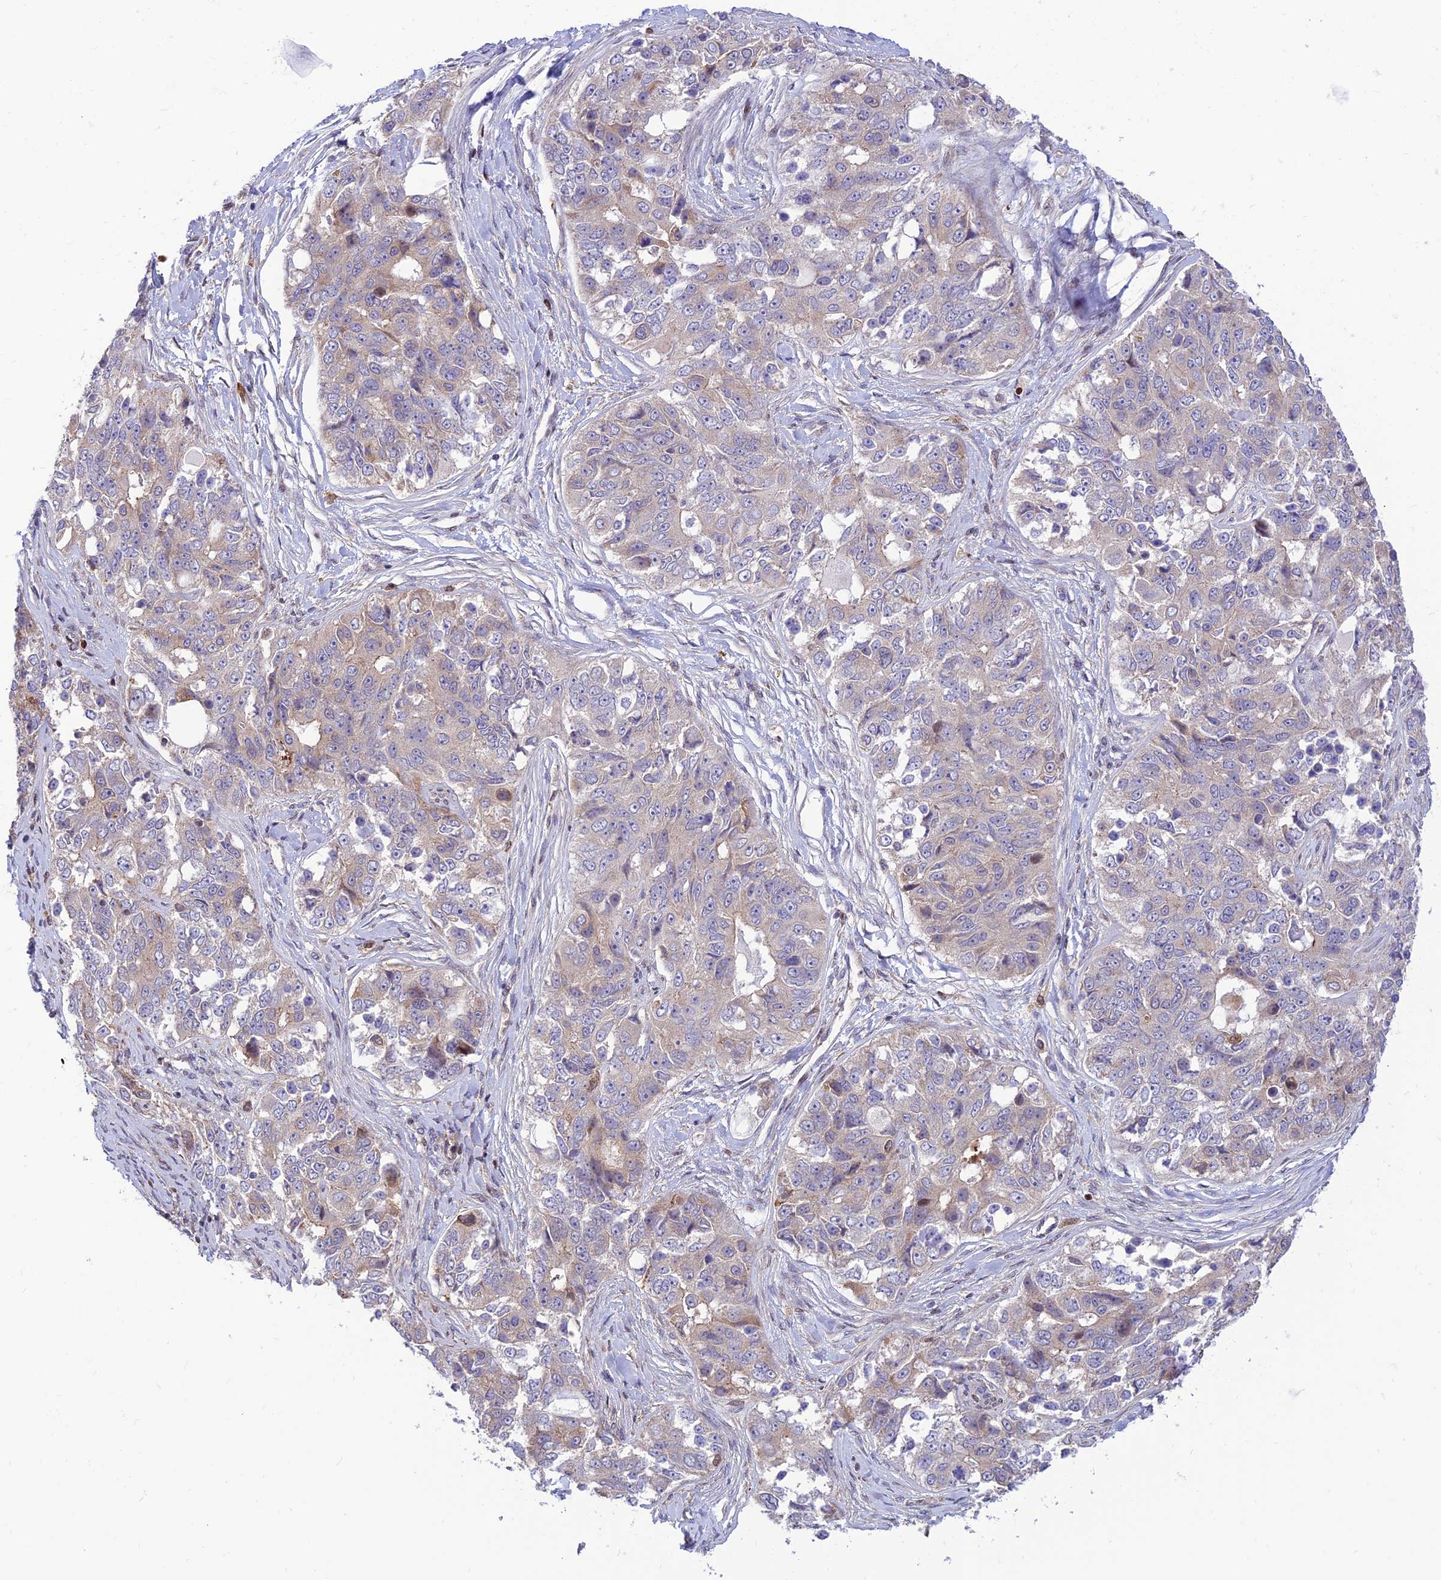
{"staining": {"intensity": "weak", "quantity": "<25%", "location": "cytoplasmic/membranous"}, "tissue": "ovarian cancer", "cell_type": "Tumor cells", "image_type": "cancer", "snomed": [{"axis": "morphology", "description": "Carcinoma, endometroid"}, {"axis": "topography", "description": "Ovary"}], "caption": "This is an immunohistochemistry photomicrograph of ovarian endometroid carcinoma. There is no expression in tumor cells.", "gene": "FAM186B", "patient": {"sex": "female", "age": 51}}